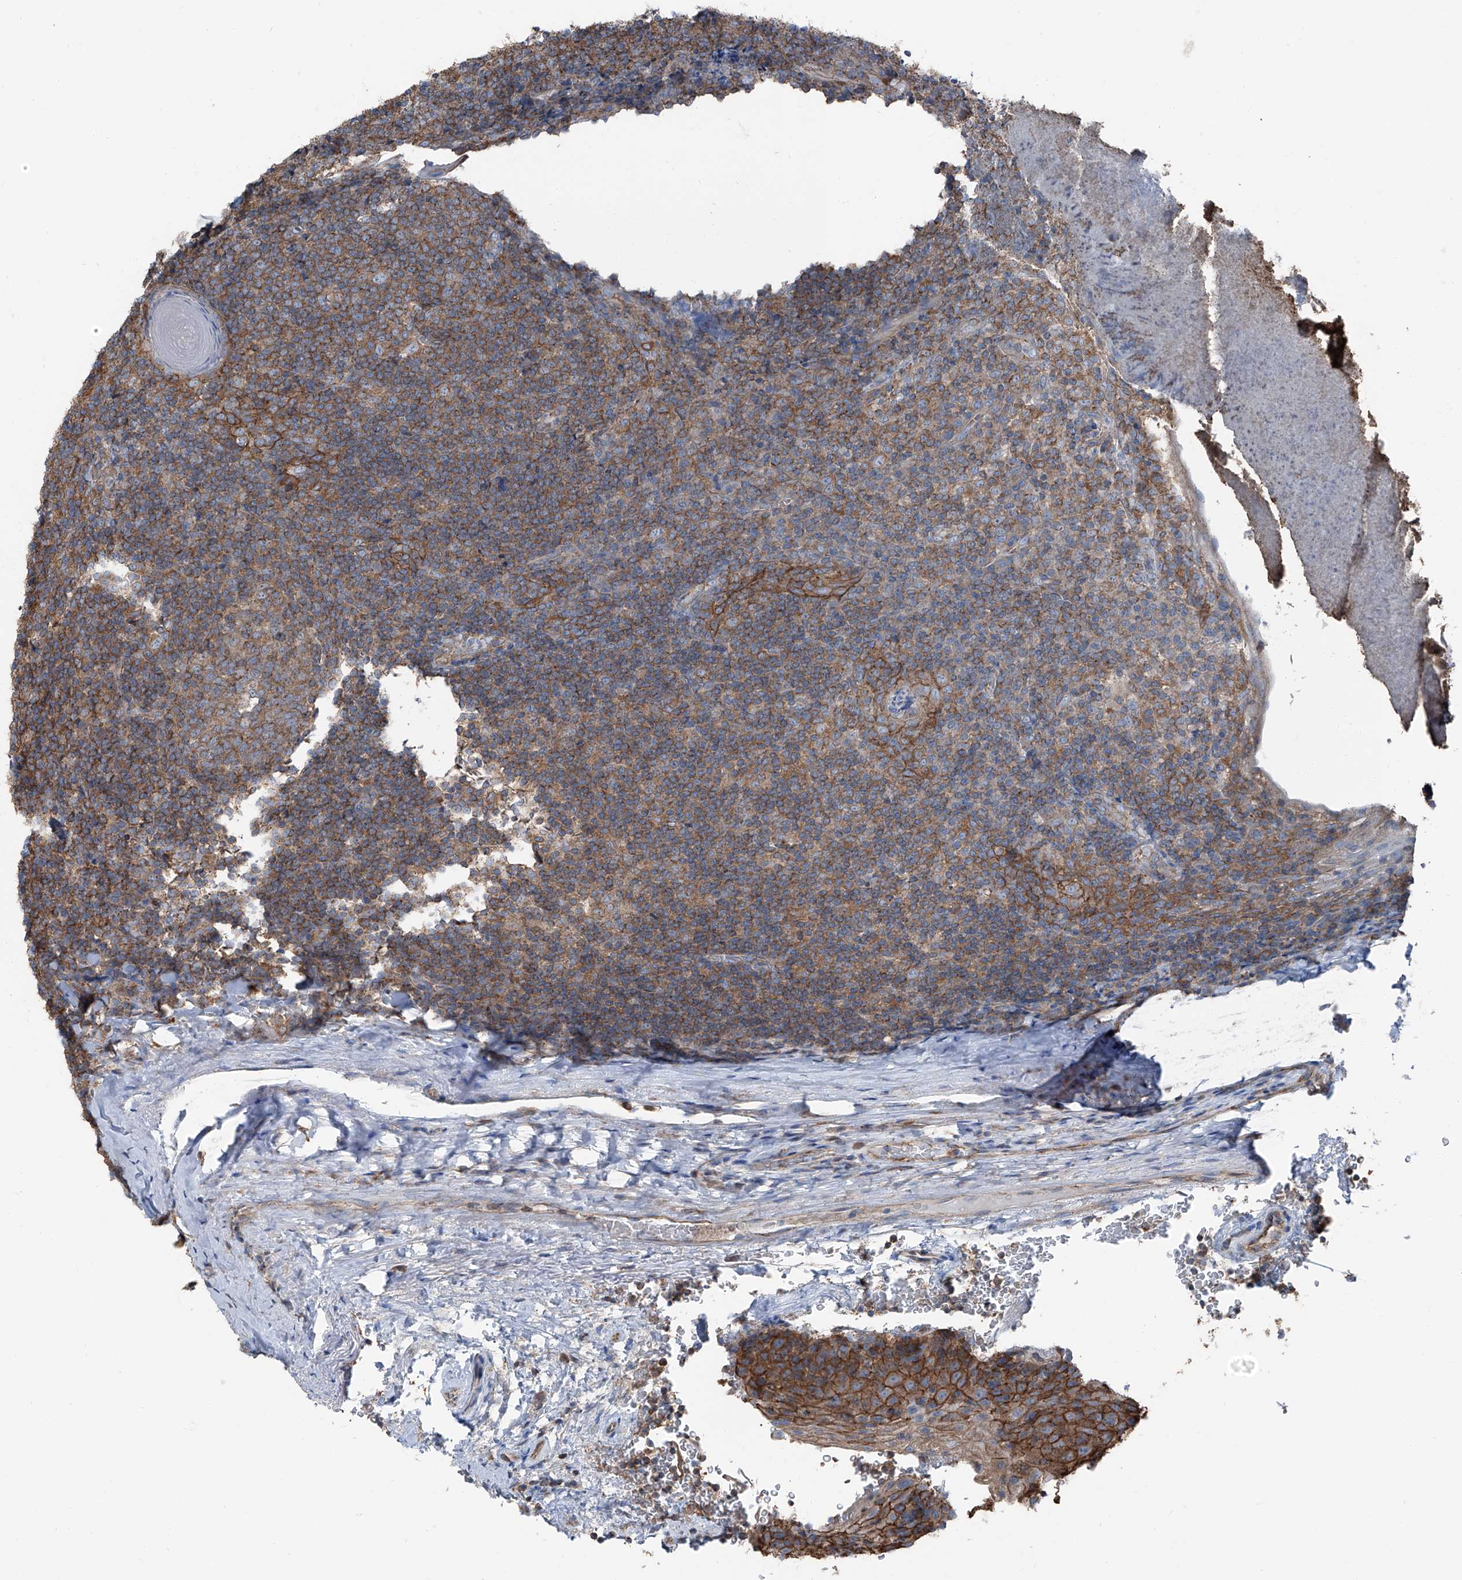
{"staining": {"intensity": "weak", "quantity": ">75%", "location": "cytoplasmic/membranous"}, "tissue": "tonsil", "cell_type": "Germinal center cells", "image_type": "normal", "snomed": [{"axis": "morphology", "description": "Normal tissue, NOS"}, {"axis": "topography", "description": "Tonsil"}], "caption": "Brown immunohistochemical staining in normal tonsil exhibits weak cytoplasmic/membranous positivity in about >75% of germinal center cells.", "gene": "GPR142", "patient": {"sex": "male", "age": 37}}